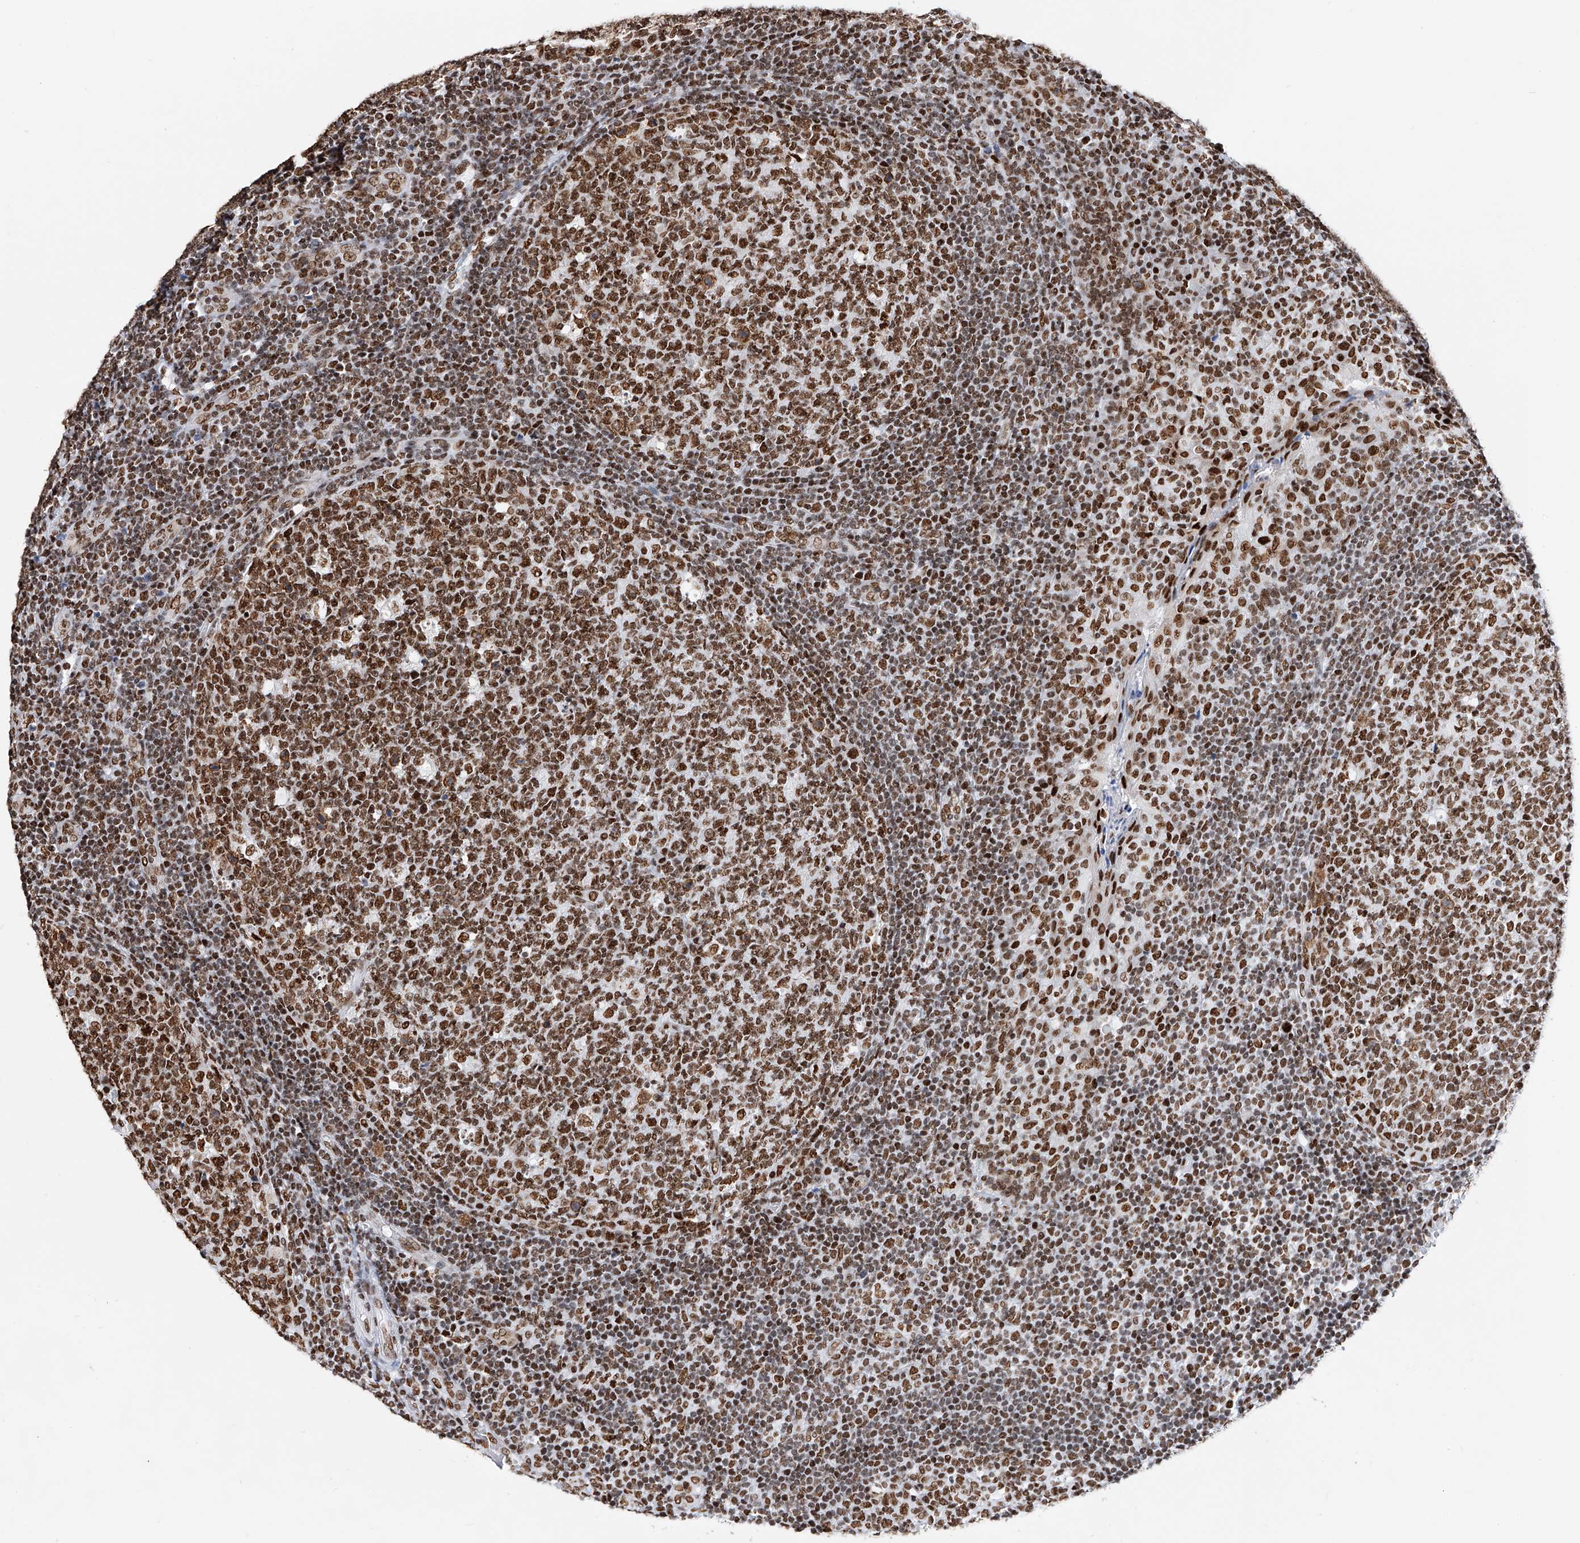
{"staining": {"intensity": "strong", "quantity": ">75%", "location": "nuclear"}, "tissue": "tonsil", "cell_type": "Germinal center cells", "image_type": "normal", "snomed": [{"axis": "morphology", "description": "Normal tissue, NOS"}, {"axis": "topography", "description": "Tonsil"}], "caption": "A high amount of strong nuclear staining is seen in approximately >75% of germinal center cells in benign tonsil.", "gene": "SRSF6", "patient": {"sex": "female", "age": 19}}